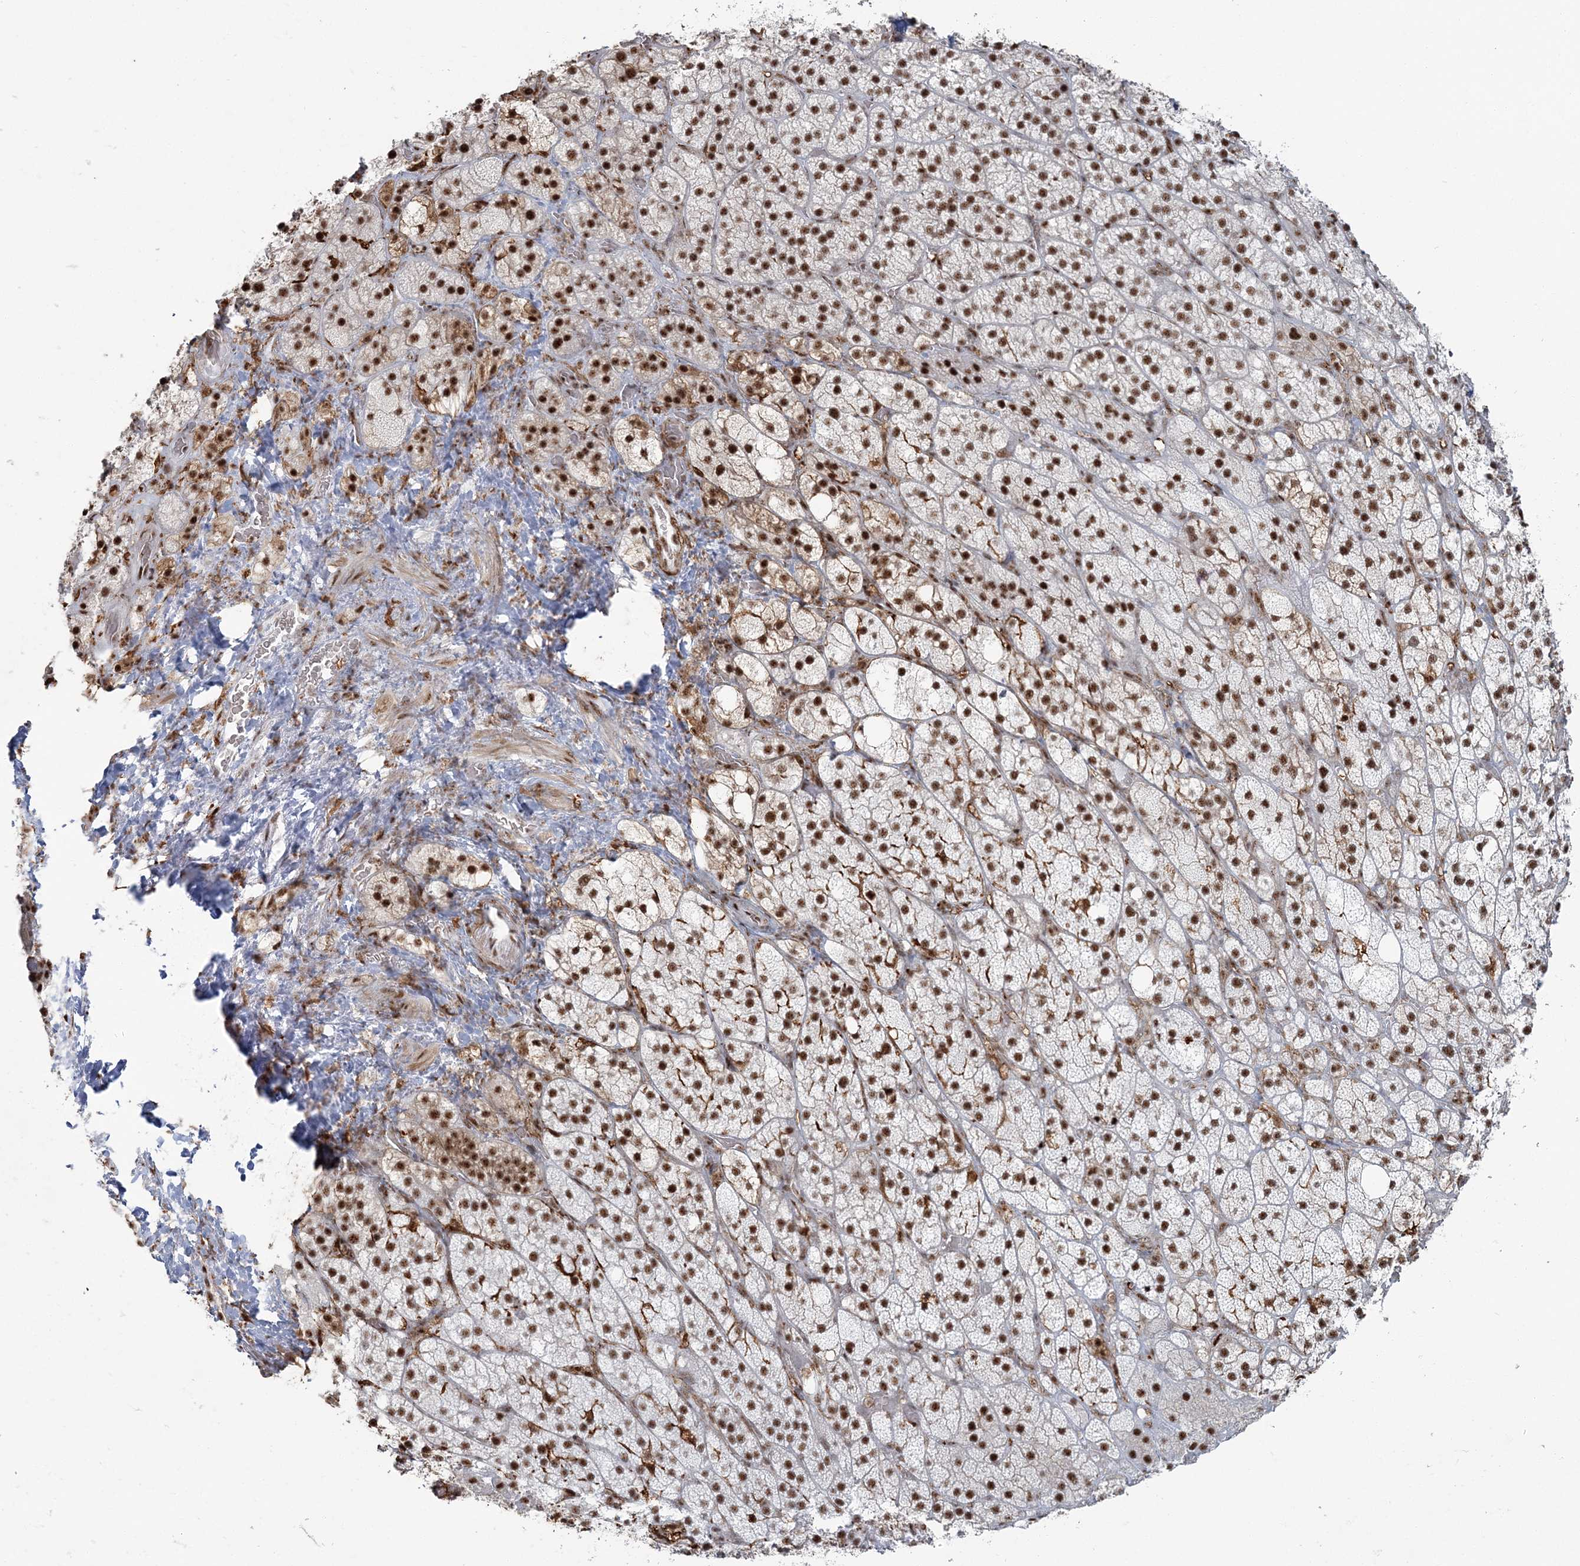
{"staining": {"intensity": "moderate", "quantity": ">75%", "location": "nuclear"}, "tissue": "adrenal gland", "cell_type": "Glandular cells", "image_type": "normal", "snomed": [{"axis": "morphology", "description": "Normal tissue, NOS"}, {"axis": "topography", "description": "Adrenal gland"}], "caption": "Protein expression analysis of normal adrenal gland demonstrates moderate nuclear positivity in approximately >75% of glandular cells. Using DAB (3,3'-diaminobenzidine) (brown) and hematoxylin (blue) stains, captured at high magnification using brightfield microscopy.", "gene": "DDX46", "patient": {"sex": "male", "age": 61}}